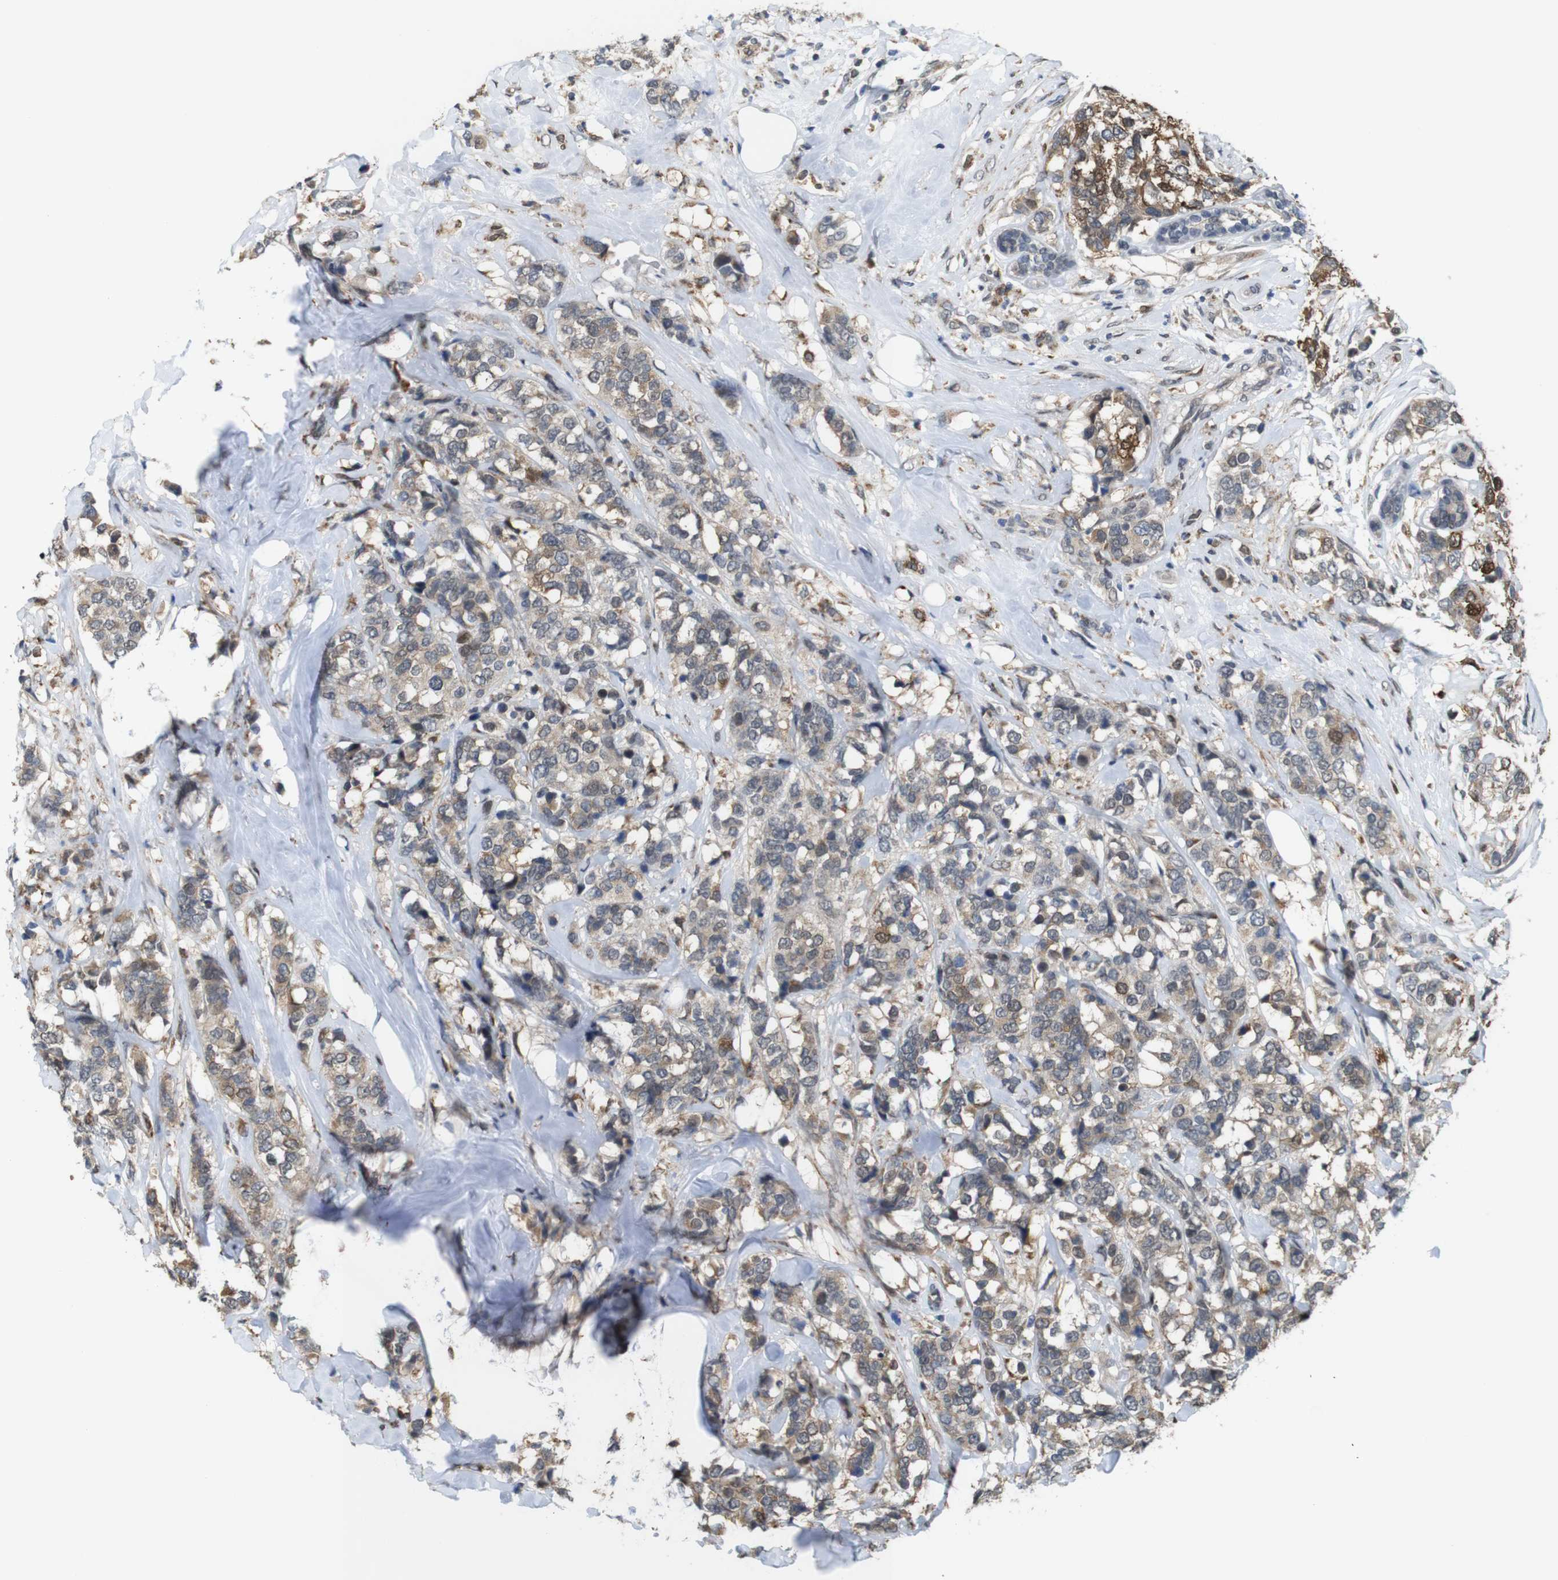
{"staining": {"intensity": "moderate", "quantity": ">75%", "location": "cytoplasmic/membranous,nuclear"}, "tissue": "breast cancer", "cell_type": "Tumor cells", "image_type": "cancer", "snomed": [{"axis": "morphology", "description": "Lobular carcinoma"}, {"axis": "topography", "description": "Breast"}], "caption": "Tumor cells show moderate cytoplasmic/membranous and nuclear expression in about >75% of cells in breast lobular carcinoma. The protein is shown in brown color, while the nuclei are stained blue.", "gene": "PNMA8A", "patient": {"sex": "female", "age": 59}}